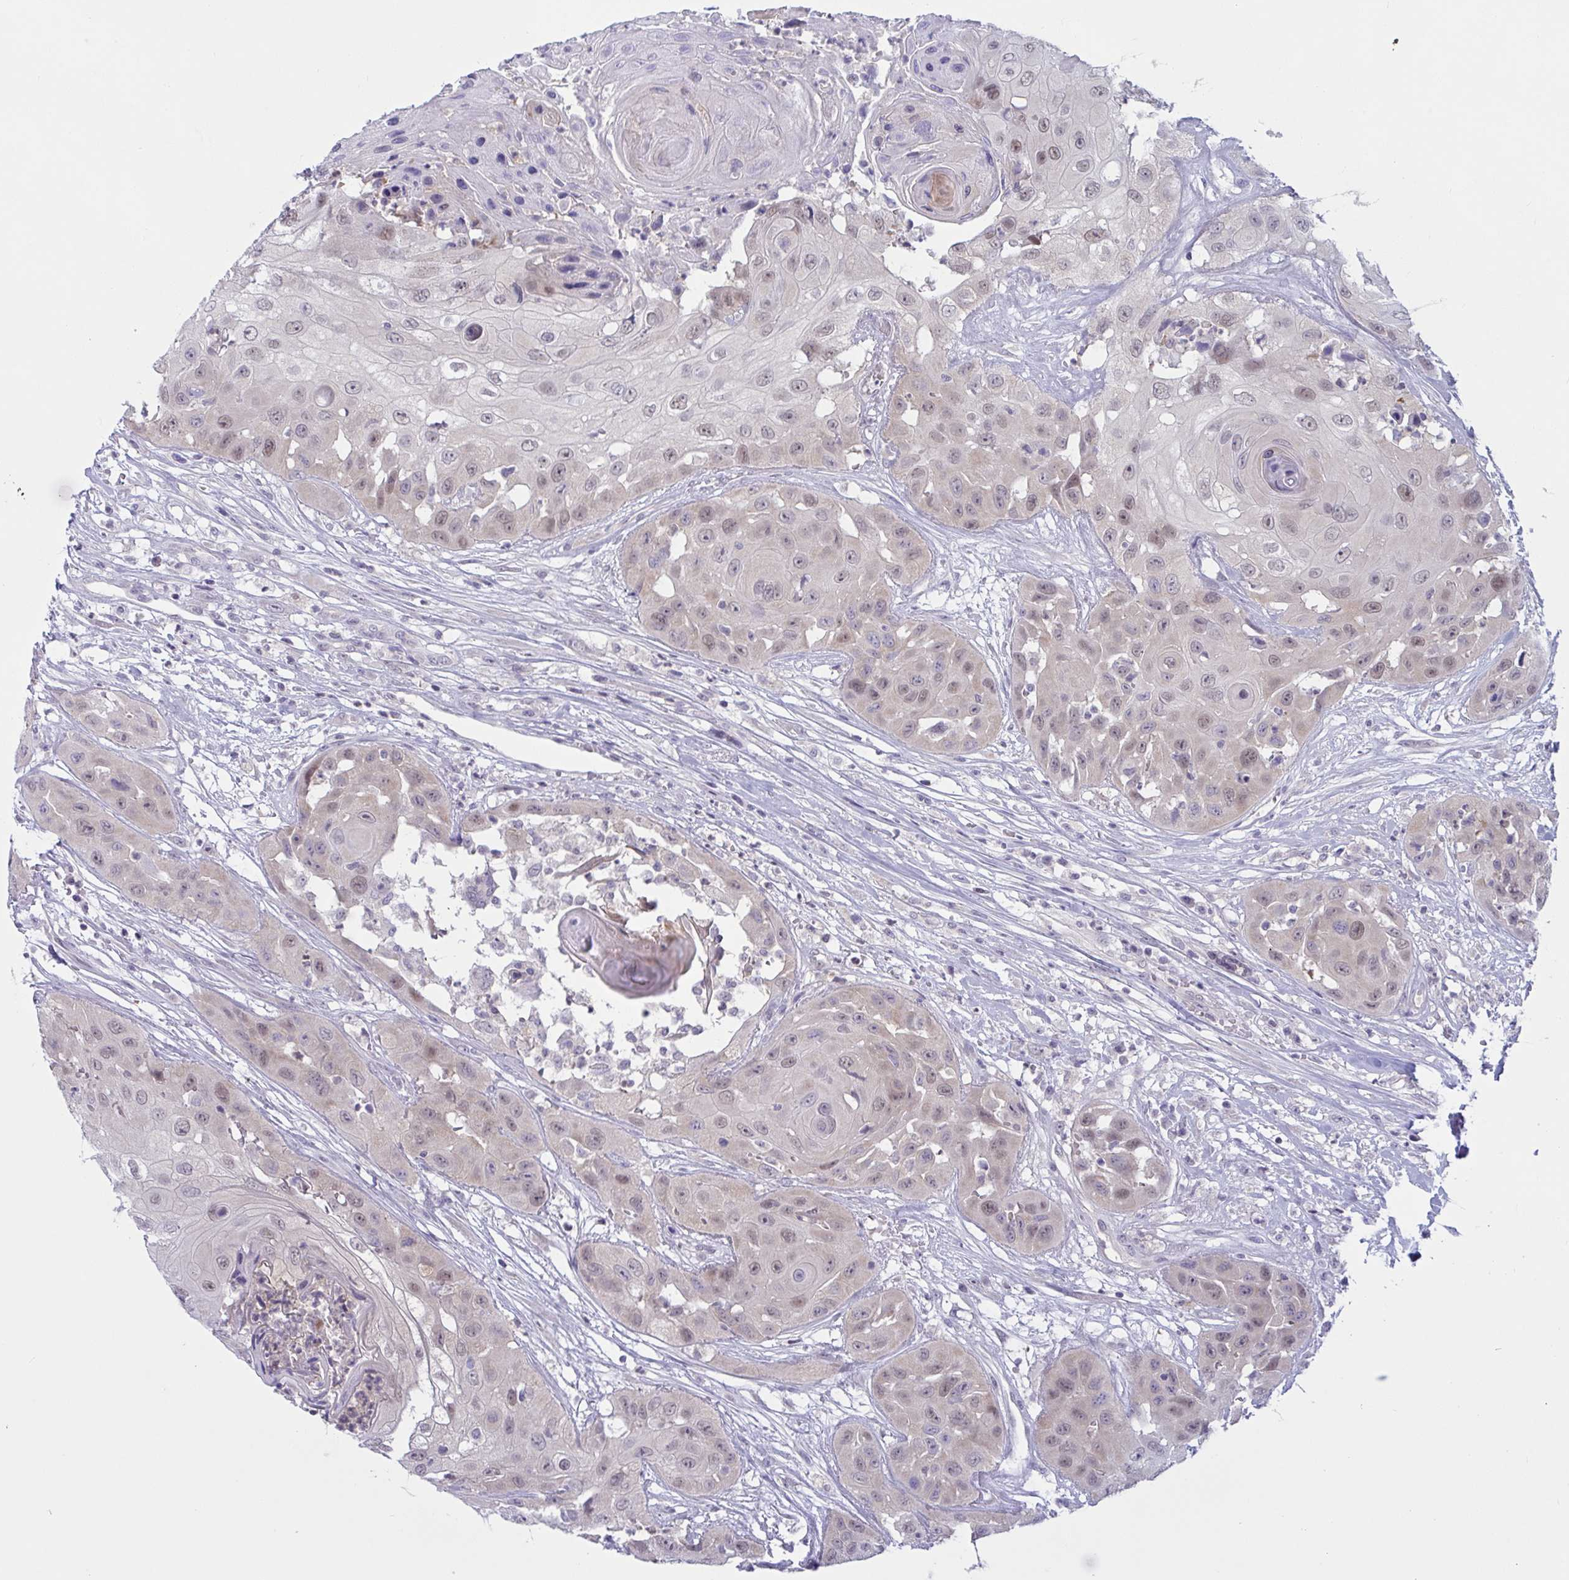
{"staining": {"intensity": "moderate", "quantity": ">75%", "location": "nuclear"}, "tissue": "head and neck cancer", "cell_type": "Tumor cells", "image_type": "cancer", "snomed": [{"axis": "morphology", "description": "Squamous cell carcinoma, NOS"}, {"axis": "topography", "description": "Head-Neck"}], "caption": "Immunohistochemical staining of head and neck cancer demonstrates moderate nuclear protein staining in about >75% of tumor cells. The protein of interest is shown in brown color, while the nuclei are stained blue.", "gene": "TSN", "patient": {"sex": "male", "age": 83}}